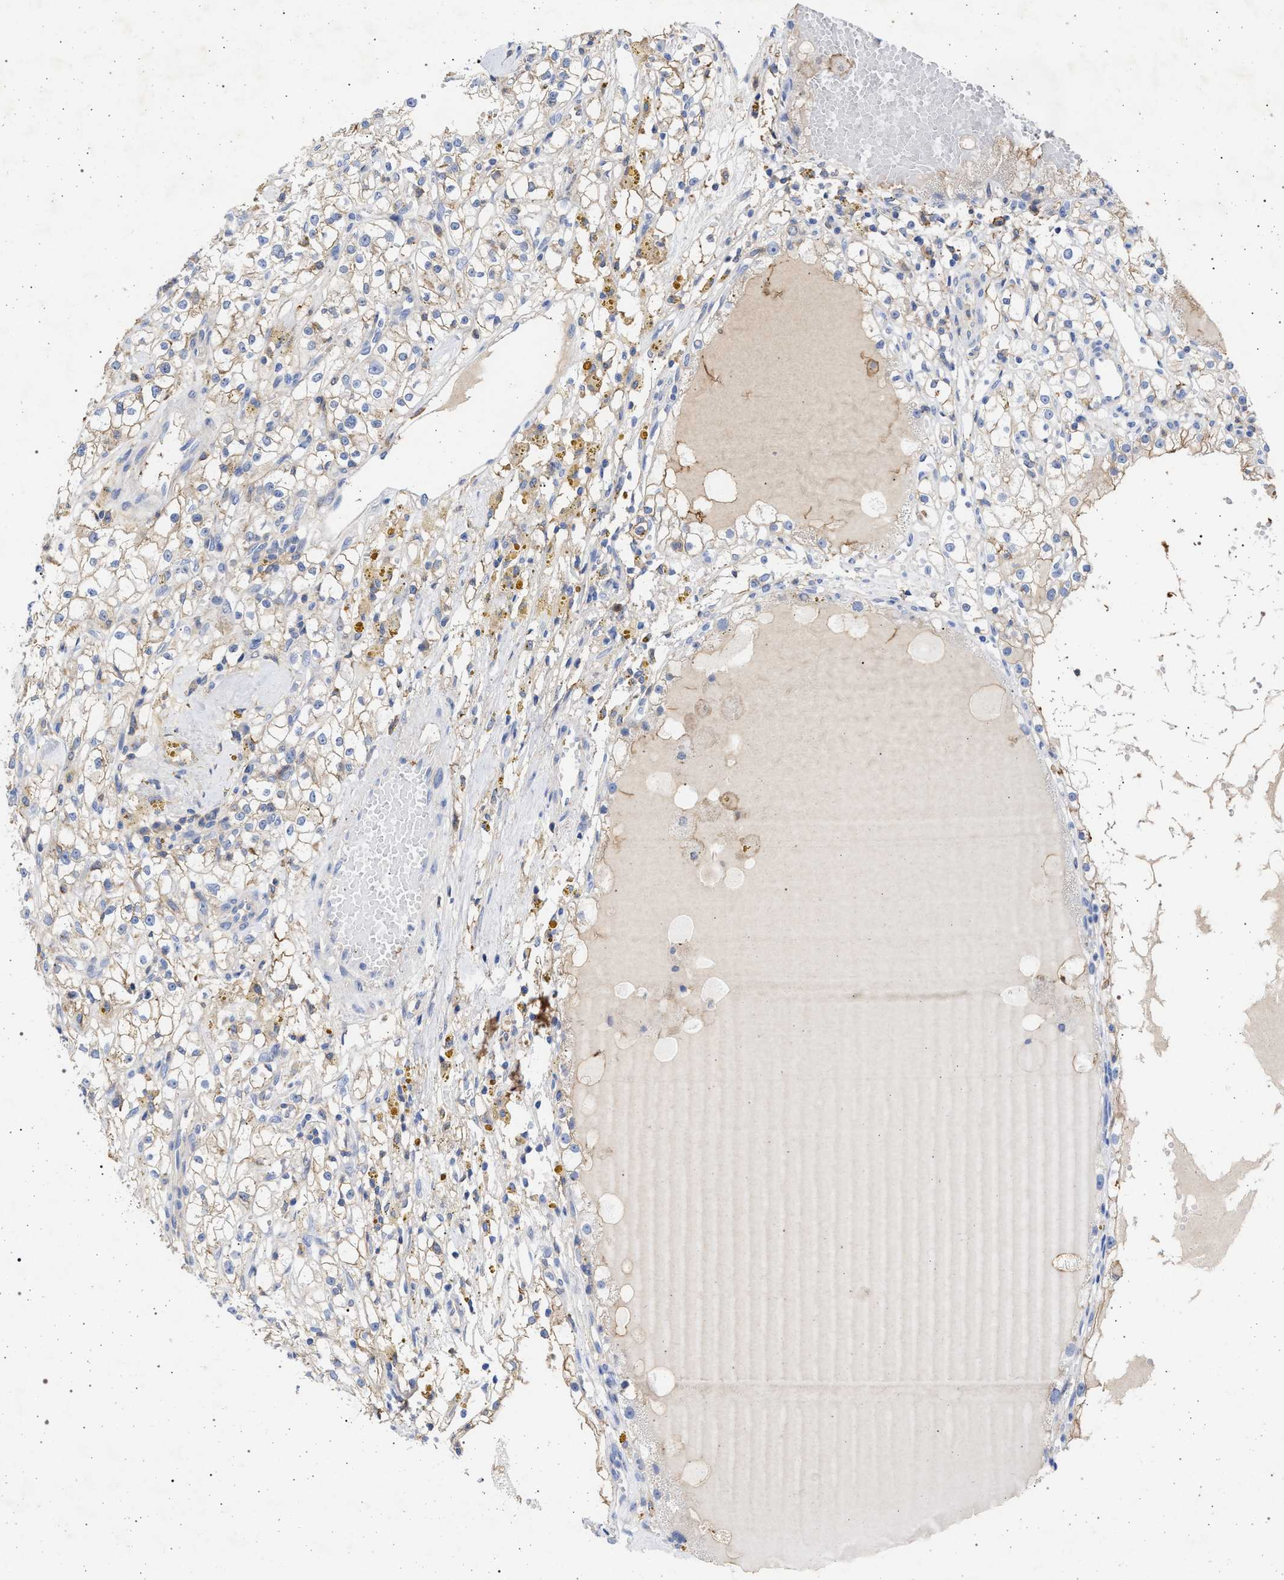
{"staining": {"intensity": "weak", "quantity": "<25%", "location": "cytoplasmic/membranous"}, "tissue": "renal cancer", "cell_type": "Tumor cells", "image_type": "cancer", "snomed": [{"axis": "morphology", "description": "Adenocarcinoma, NOS"}, {"axis": "topography", "description": "Kidney"}], "caption": "Micrograph shows no protein staining in tumor cells of renal adenocarcinoma tissue.", "gene": "PLG", "patient": {"sex": "male", "age": 56}}